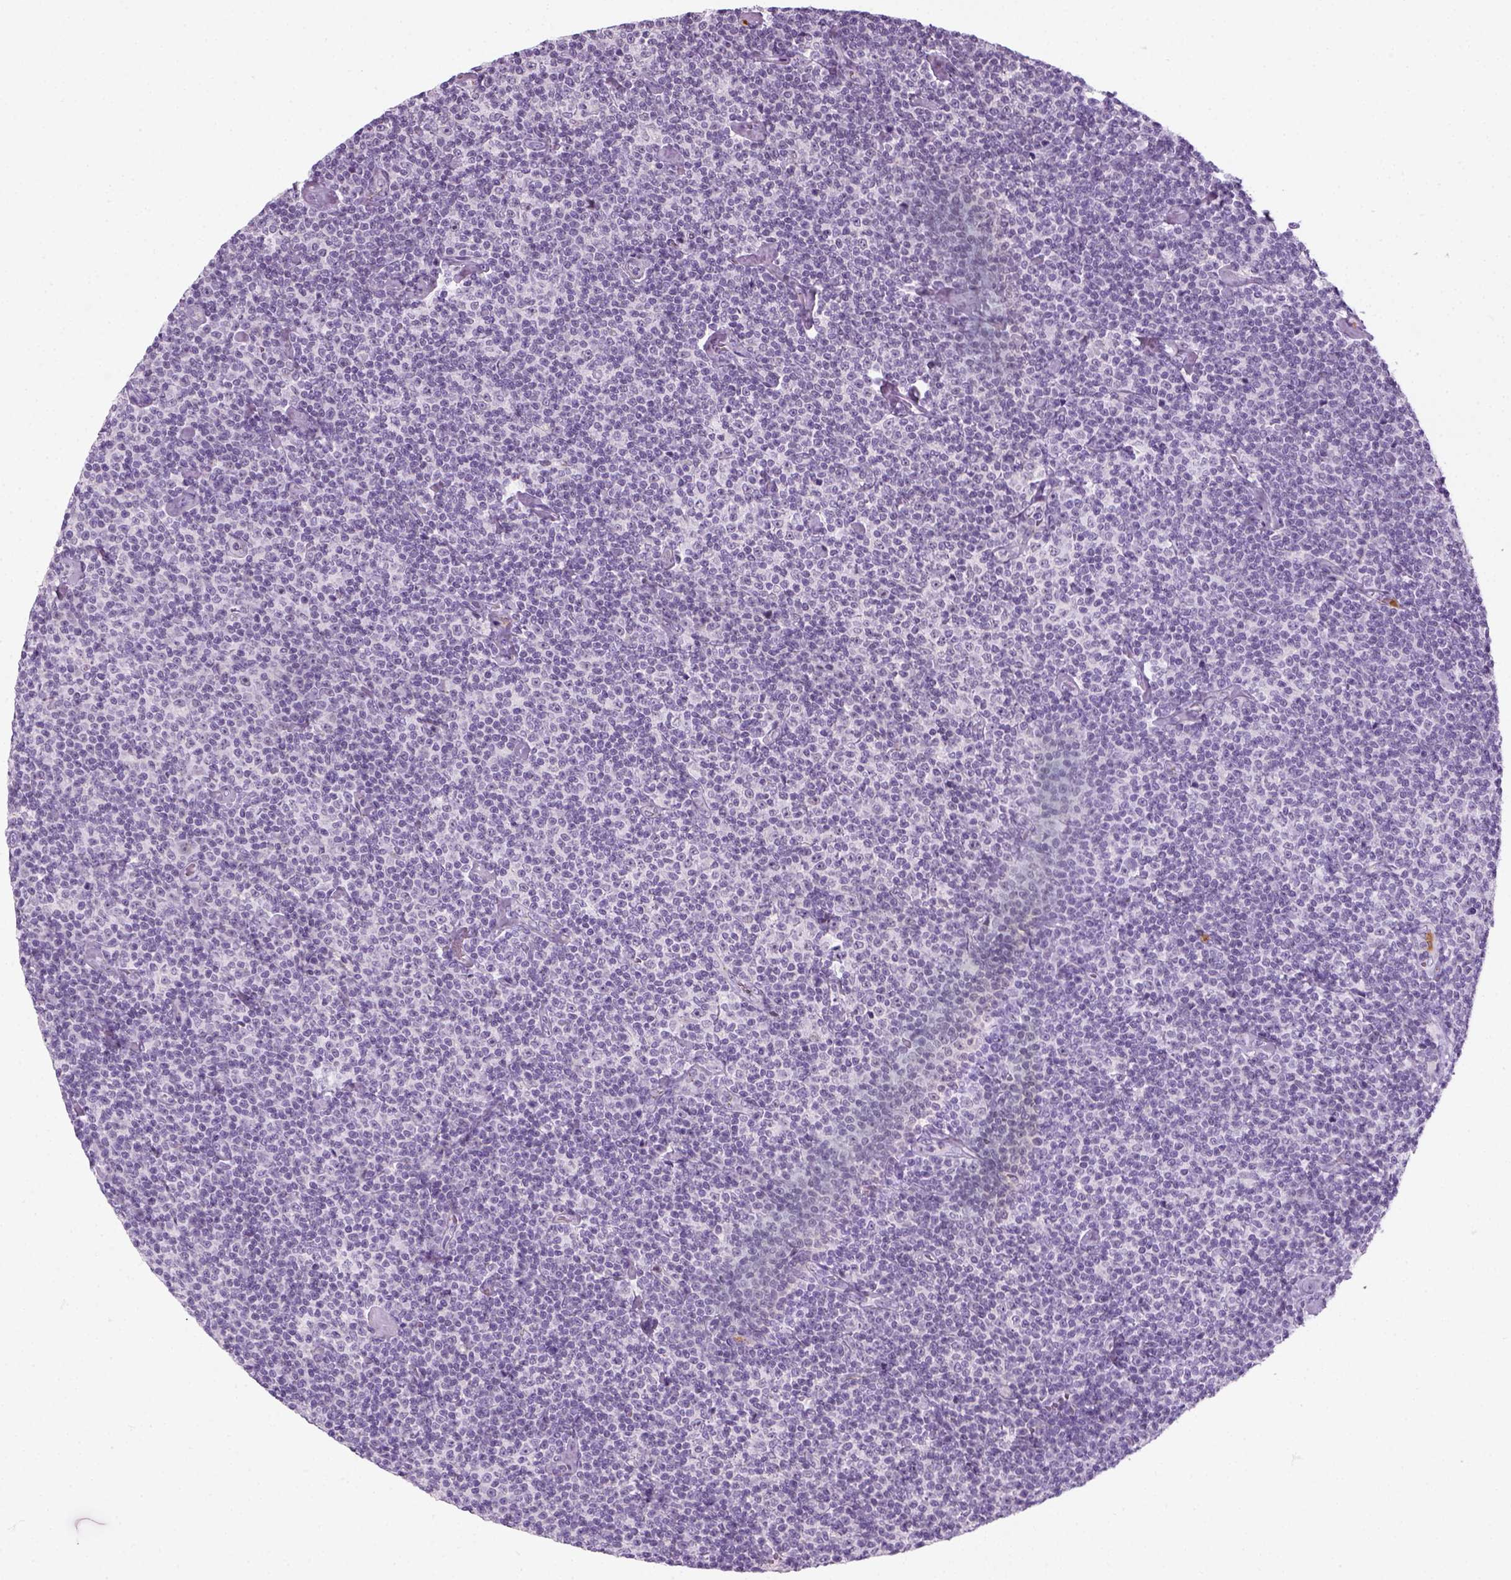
{"staining": {"intensity": "negative", "quantity": "none", "location": "none"}, "tissue": "lymphoma", "cell_type": "Tumor cells", "image_type": "cancer", "snomed": [{"axis": "morphology", "description": "Malignant lymphoma, non-Hodgkin's type, Low grade"}, {"axis": "topography", "description": "Lymph node"}], "caption": "This is an IHC image of human lymphoma. There is no expression in tumor cells.", "gene": "IL4", "patient": {"sex": "male", "age": 81}}